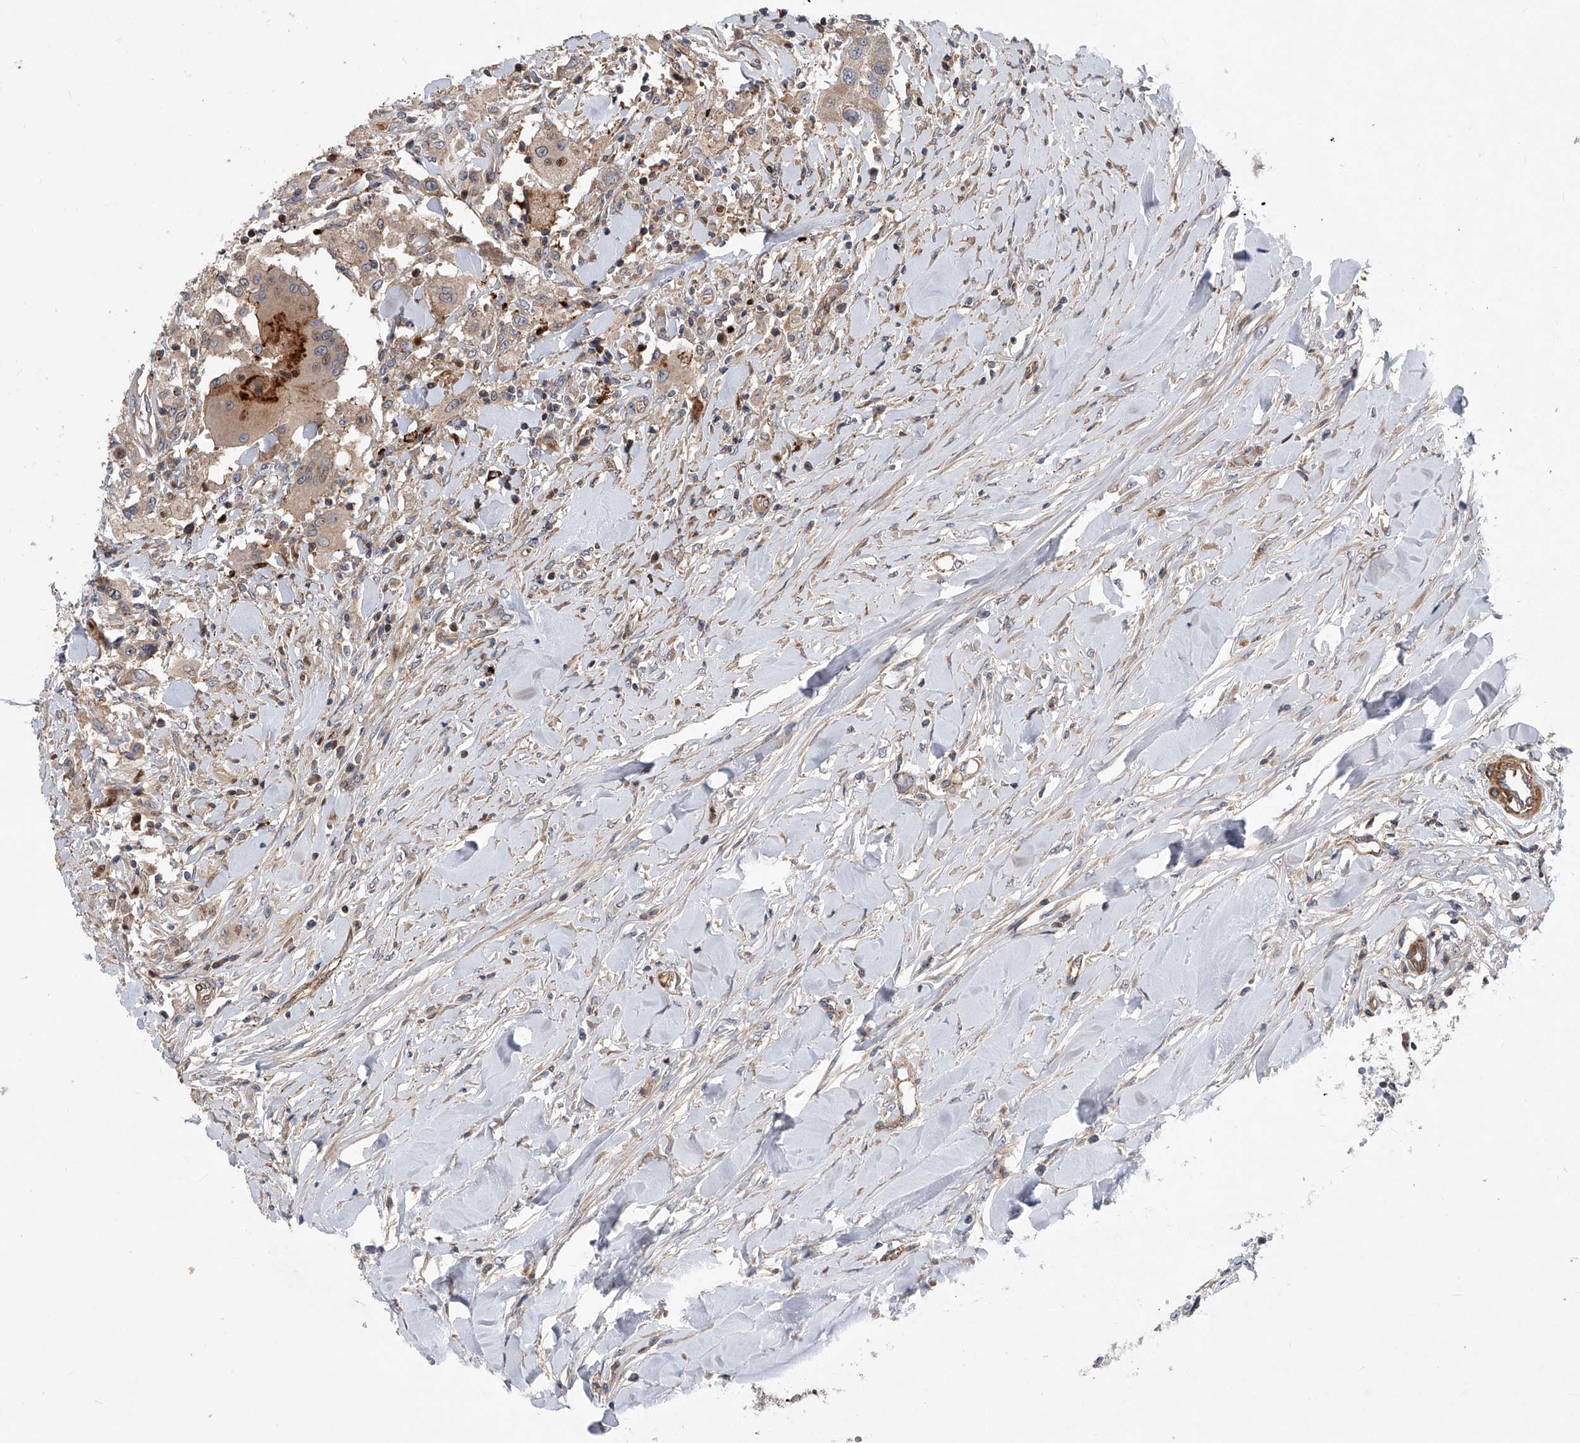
{"staining": {"intensity": "weak", "quantity": "<25%", "location": "cytoplasmic/membranous"}, "tissue": "head and neck cancer", "cell_type": "Tumor cells", "image_type": "cancer", "snomed": [{"axis": "morphology", "description": "Normal tissue, NOS"}, {"axis": "morphology", "description": "Squamous cell carcinoma, NOS"}, {"axis": "topography", "description": "Skeletal muscle"}, {"axis": "topography", "description": "Head-Neck"}], "caption": "Immunohistochemical staining of human head and neck cancer demonstrates no significant expression in tumor cells. (DAB (3,3'-diaminobenzidine) IHC with hematoxylin counter stain).", "gene": "PDSS2", "patient": {"sex": "male", "age": 51}}